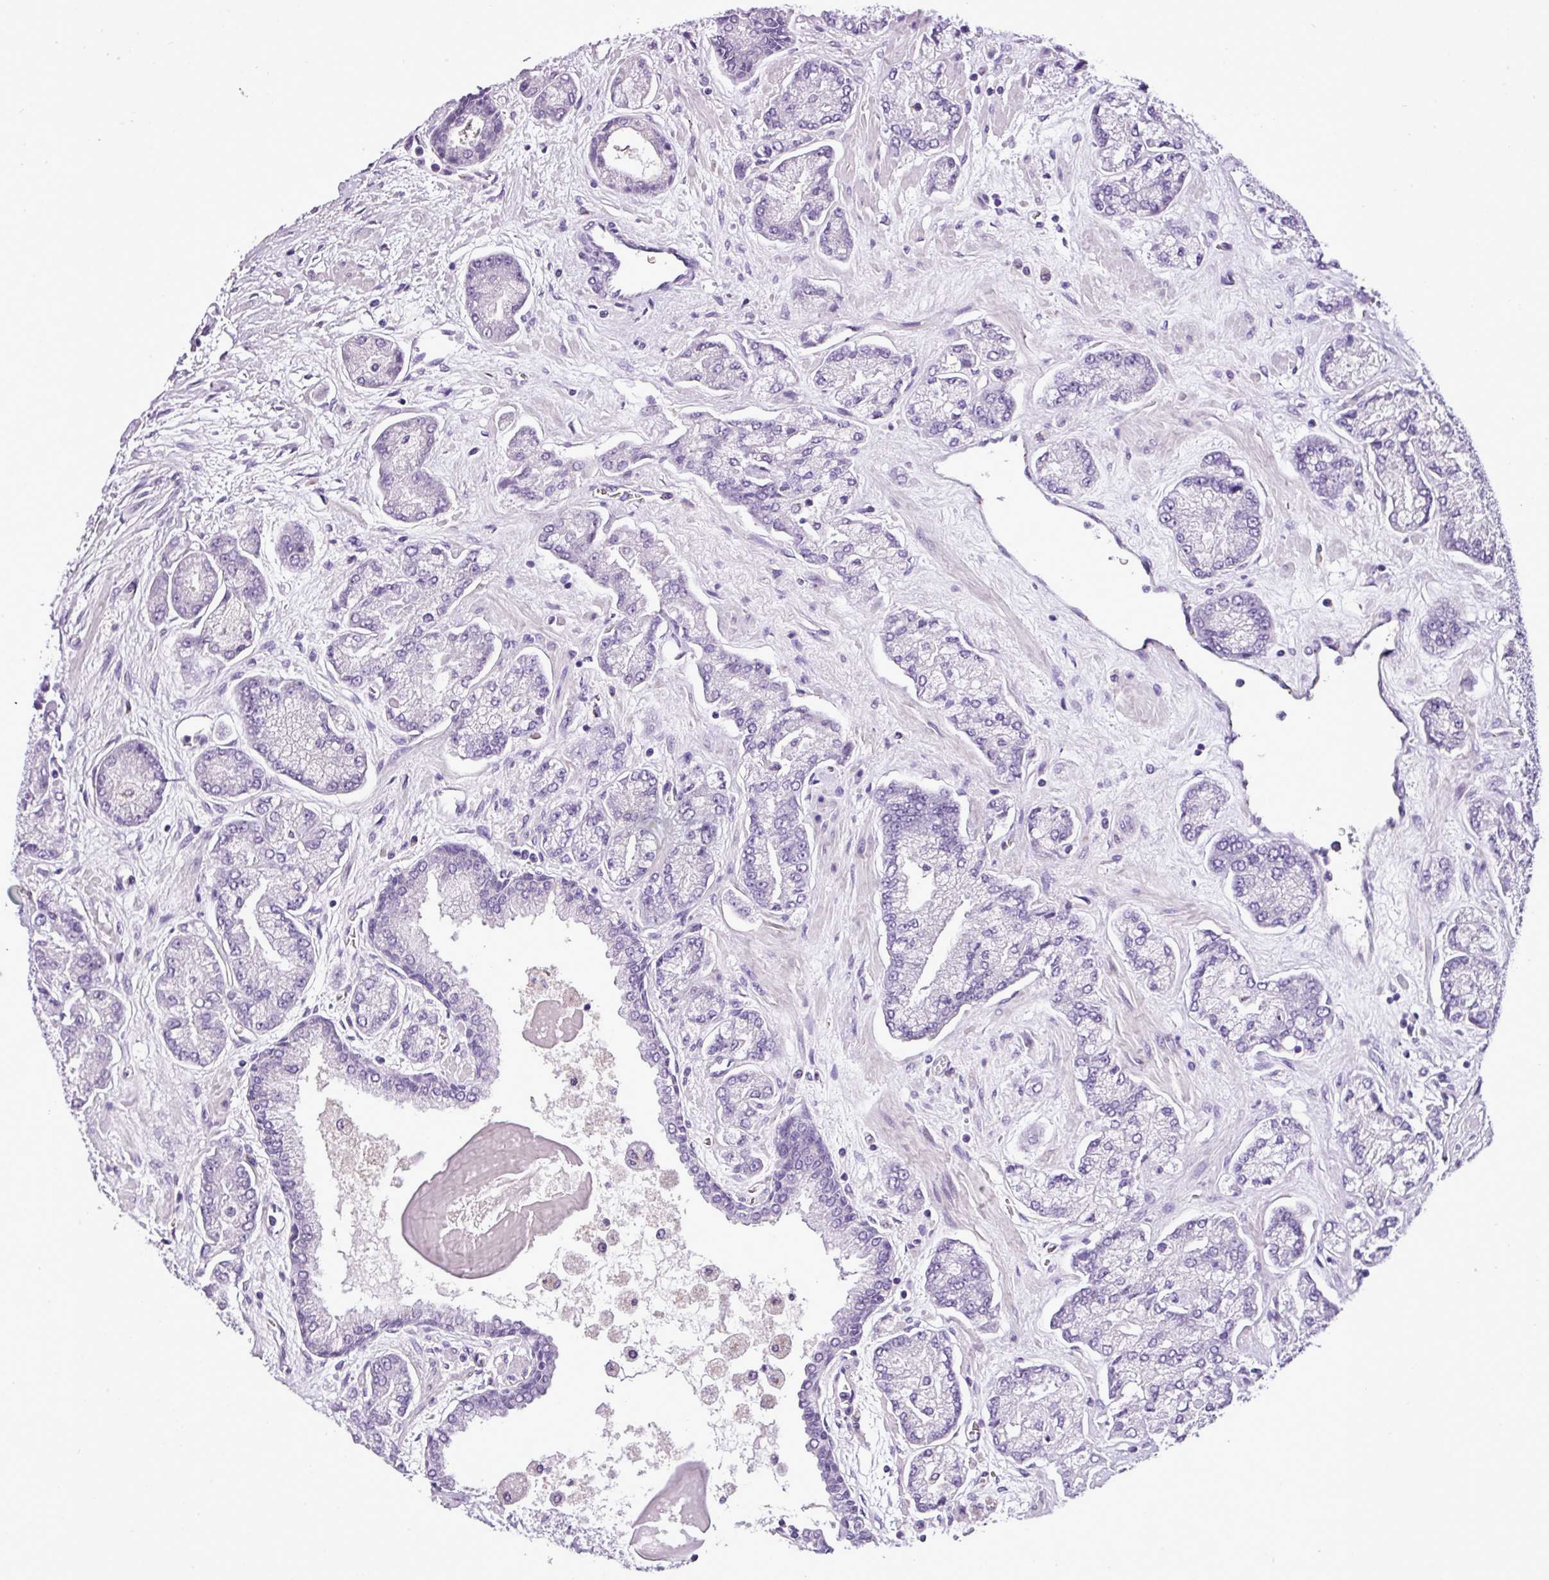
{"staining": {"intensity": "negative", "quantity": "none", "location": "none"}, "tissue": "prostate cancer", "cell_type": "Tumor cells", "image_type": "cancer", "snomed": [{"axis": "morphology", "description": "Adenocarcinoma, High grade"}, {"axis": "topography", "description": "Prostate"}], "caption": "High power microscopy histopathology image of an immunohistochemistry image of prostate high-grade adenocarcinoma, revealing no significant expression in tumor cells.", "gene": "FAM43A", "patient": {"sex": "male", "age": 68}}